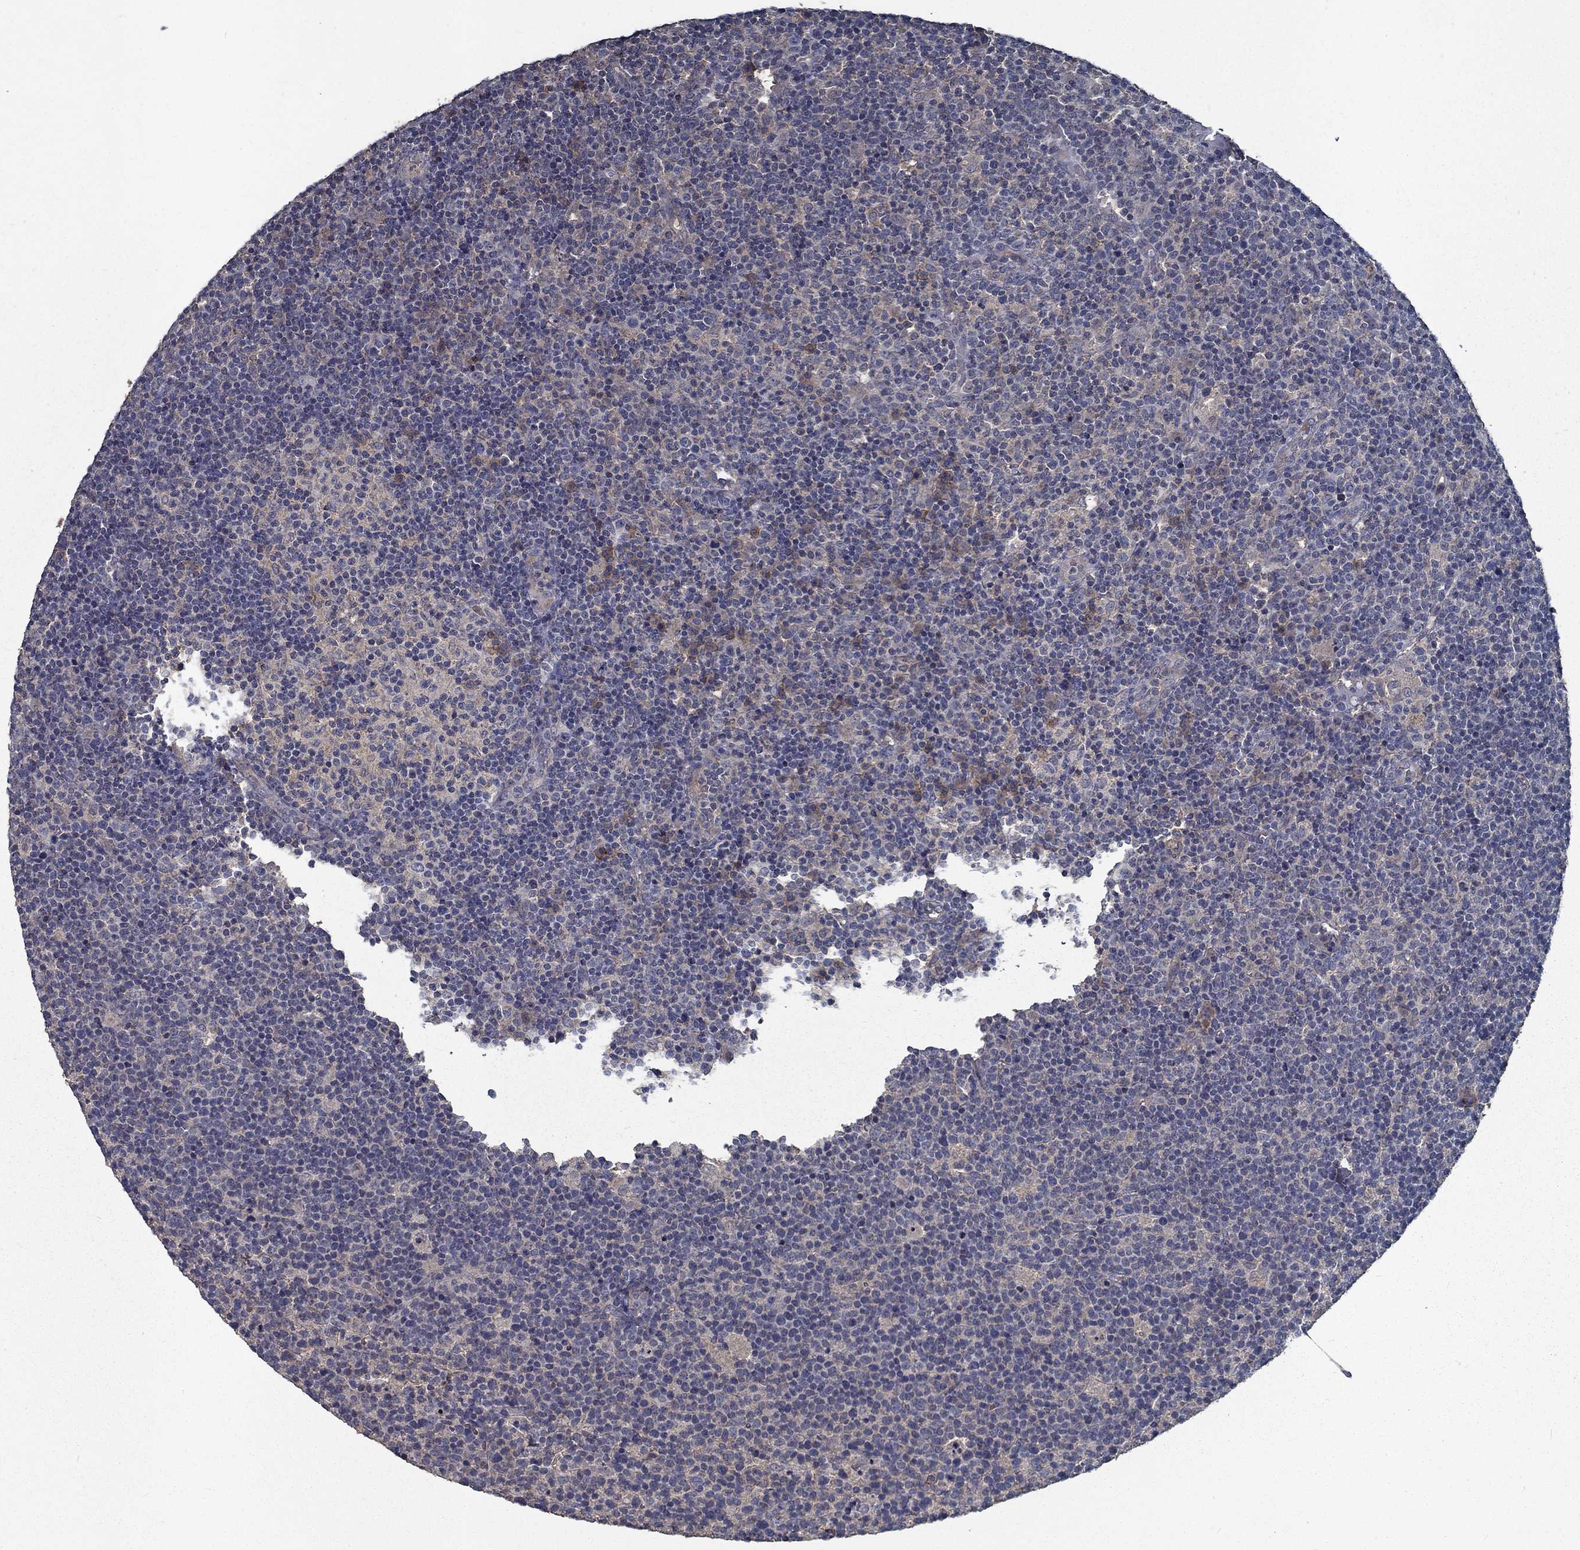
{"staining": {"intensity": "negative", "quantity": "none", "location": "none"}, "tissue": "lymphoma", "cell_type": "Tumor cells", "image_type": "cancer", "snomed": [{"axis": "morphology", "description": "Malignant lymphoma, non-Hodgkin's type, High grade"}, {"axis": "topography", "description": "Lymph node"}], "caption": "Photomicrograph shows no significant protein staining in tumor cells of high-grade malignant lymphoma, non-Hodgkin's type.", "gene": "SLC44A1", "patient": {"sex": "male", "age": 61}}